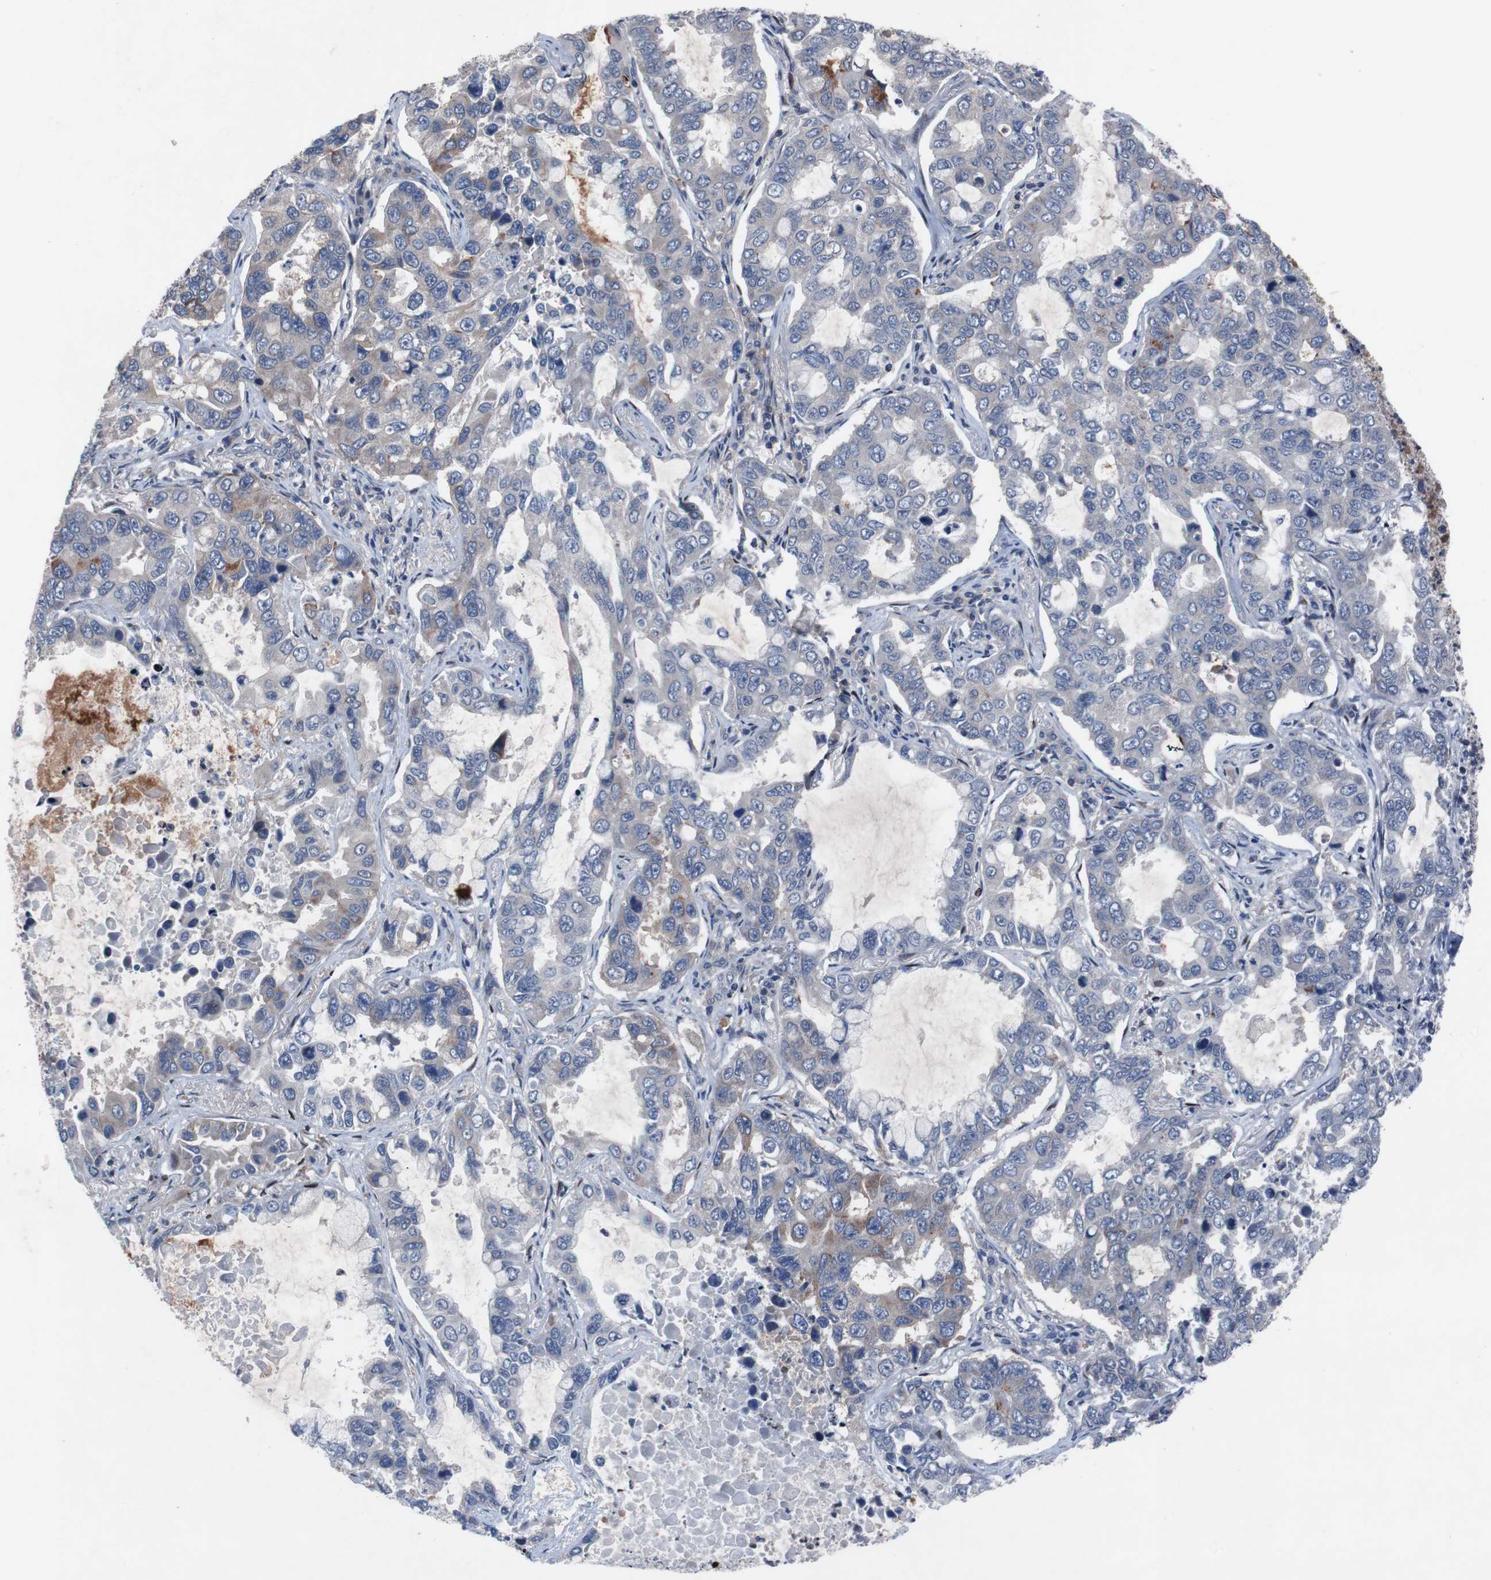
{"staining": {"intensity": "moderate", "quantity": "<25%", "location": "cytoplasmic/membranous"}, "tissue": "lung cancer", "cell_type": "Tumor cells", "image_type": "cancer", "snomed": [{"axis": "morphology", "description": "Adenocarcinoma, NOS"}, {"axis": "topography", "description": "Lung"}], "caption": "Protein analysis of lung cancer (adenocarcinoma) tissue reveals moderate cytoplasmic/membranous staining in about <25% of tumor cells.", "gene": "MUTYH", "patient": {"sex": "male", "age": 64}}